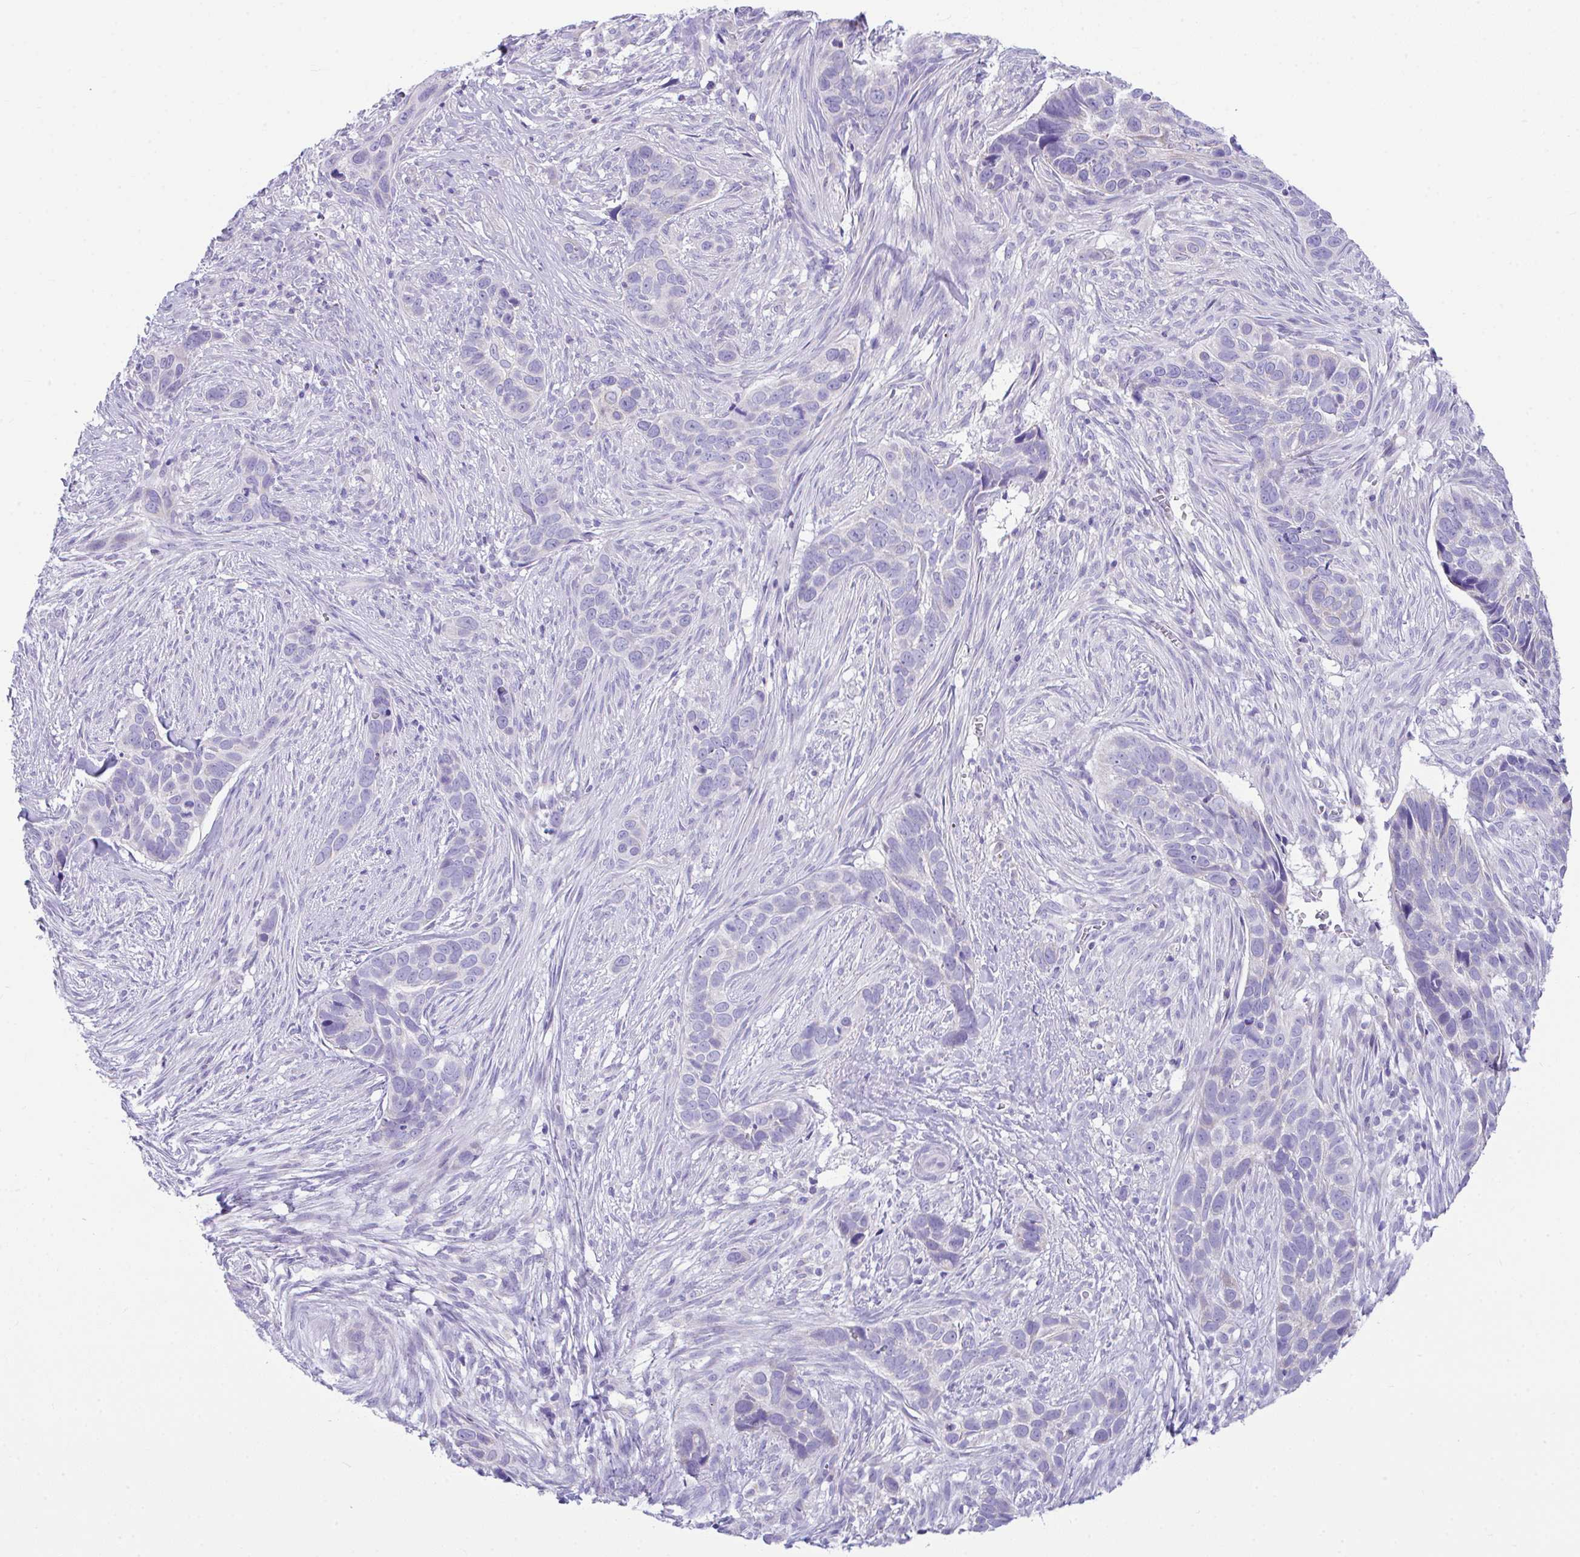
{"staining": {"intensity": "negative", "quantity": "none", "location": "none"}, "tissue": "skin cancer", "cell_type": "Tumor cells", "image_type": "cancer", "snomed": [{"axis": "morphology", "description": "Basal cell carcinoma"}, {"axis": "topography", "description": "Skin"}], "caption": "The image reveals no staining of tumor cells in skin cancer (basal cell carcinoma). Nuclei are stained in blue.", "gene": "NLRP8", "patient": {"sex": "female", "age": 82}}